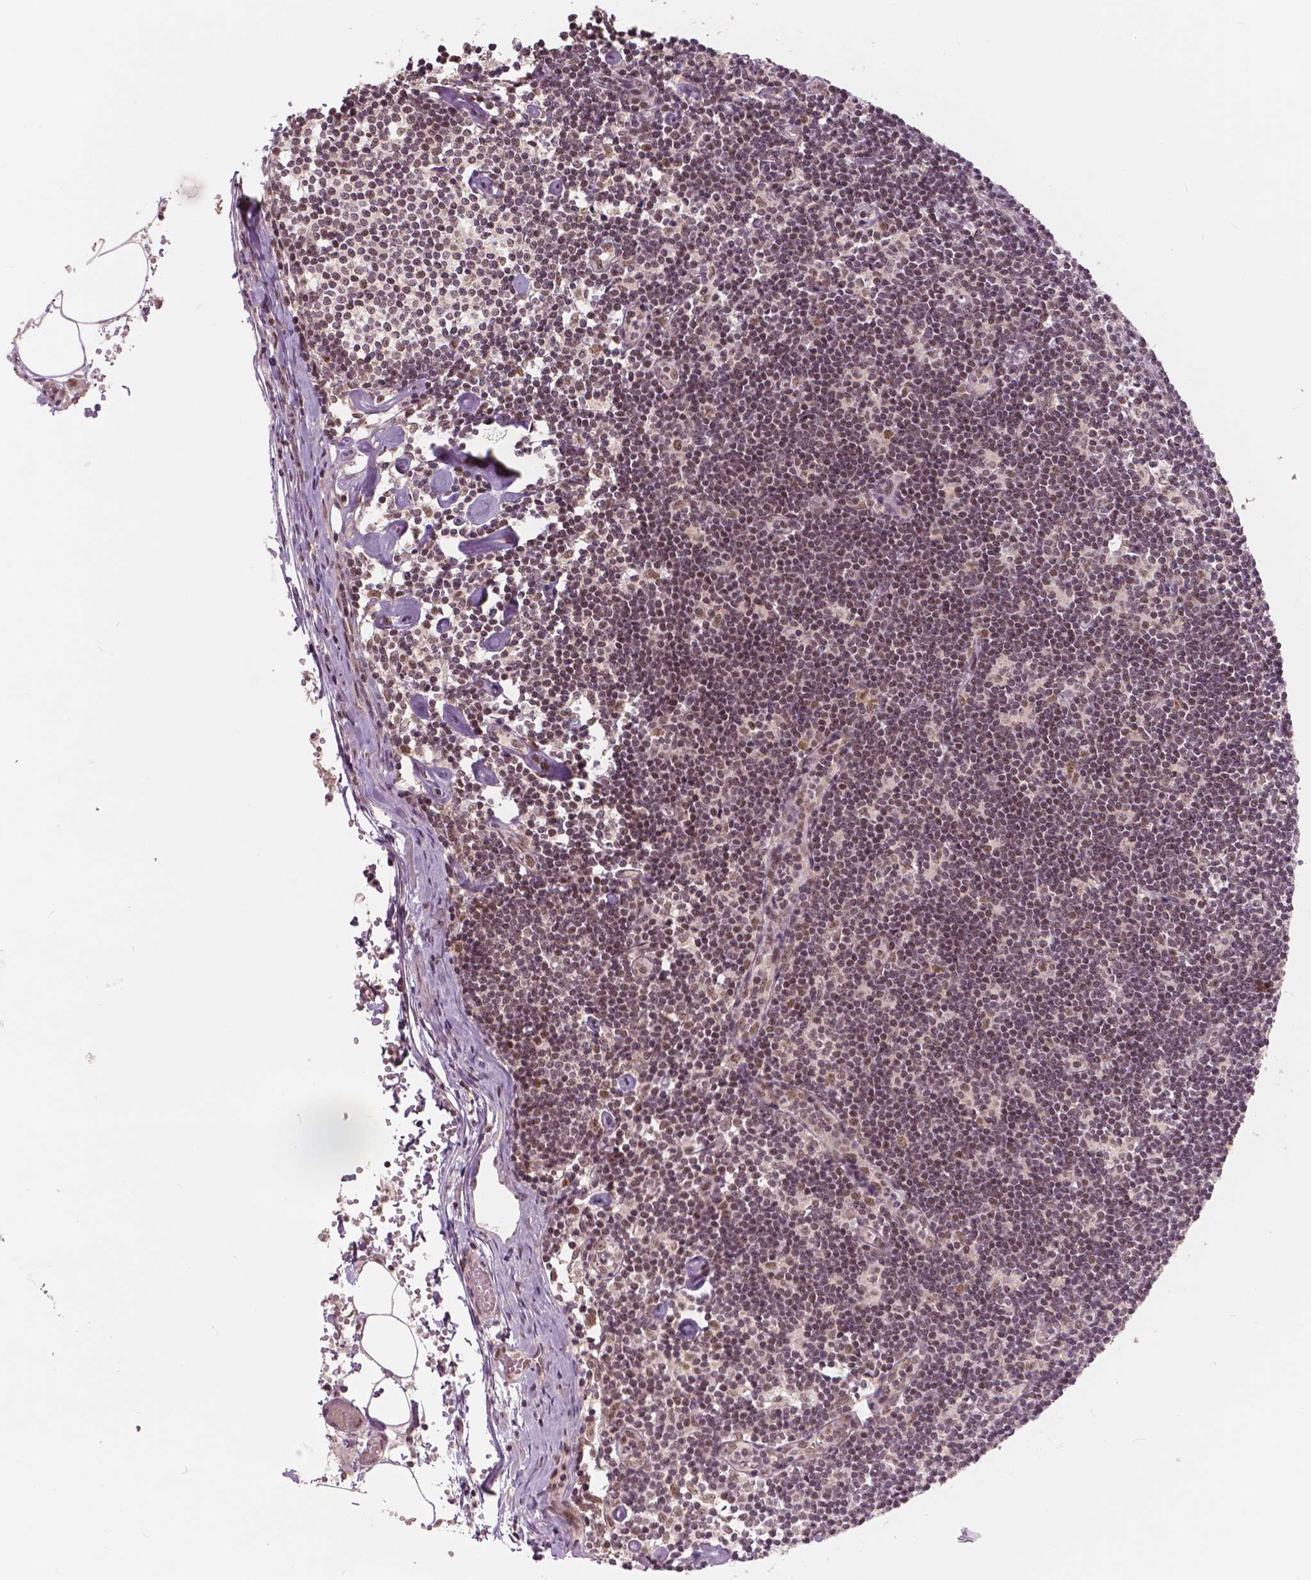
{"staining": {"intensity": "weak", "quantity": "25%-75%", "location": "nuclear"}, "tissue": "lymph node", "cell_type": "Non-germinal center cells", "image_type": "normal", "snomed": [{"axis": "morphology", "description": "Normal tissue, NOS"}, {"axis": "topography", "description": "Lymph node"}], "caption": "The micrograph displays staining of benign lymph node, revealing weak nuclear protein staining (brown color) within non-germinal center cells.", "gene": "NSD2", "patient": {"sex": "female", "age": 42}}